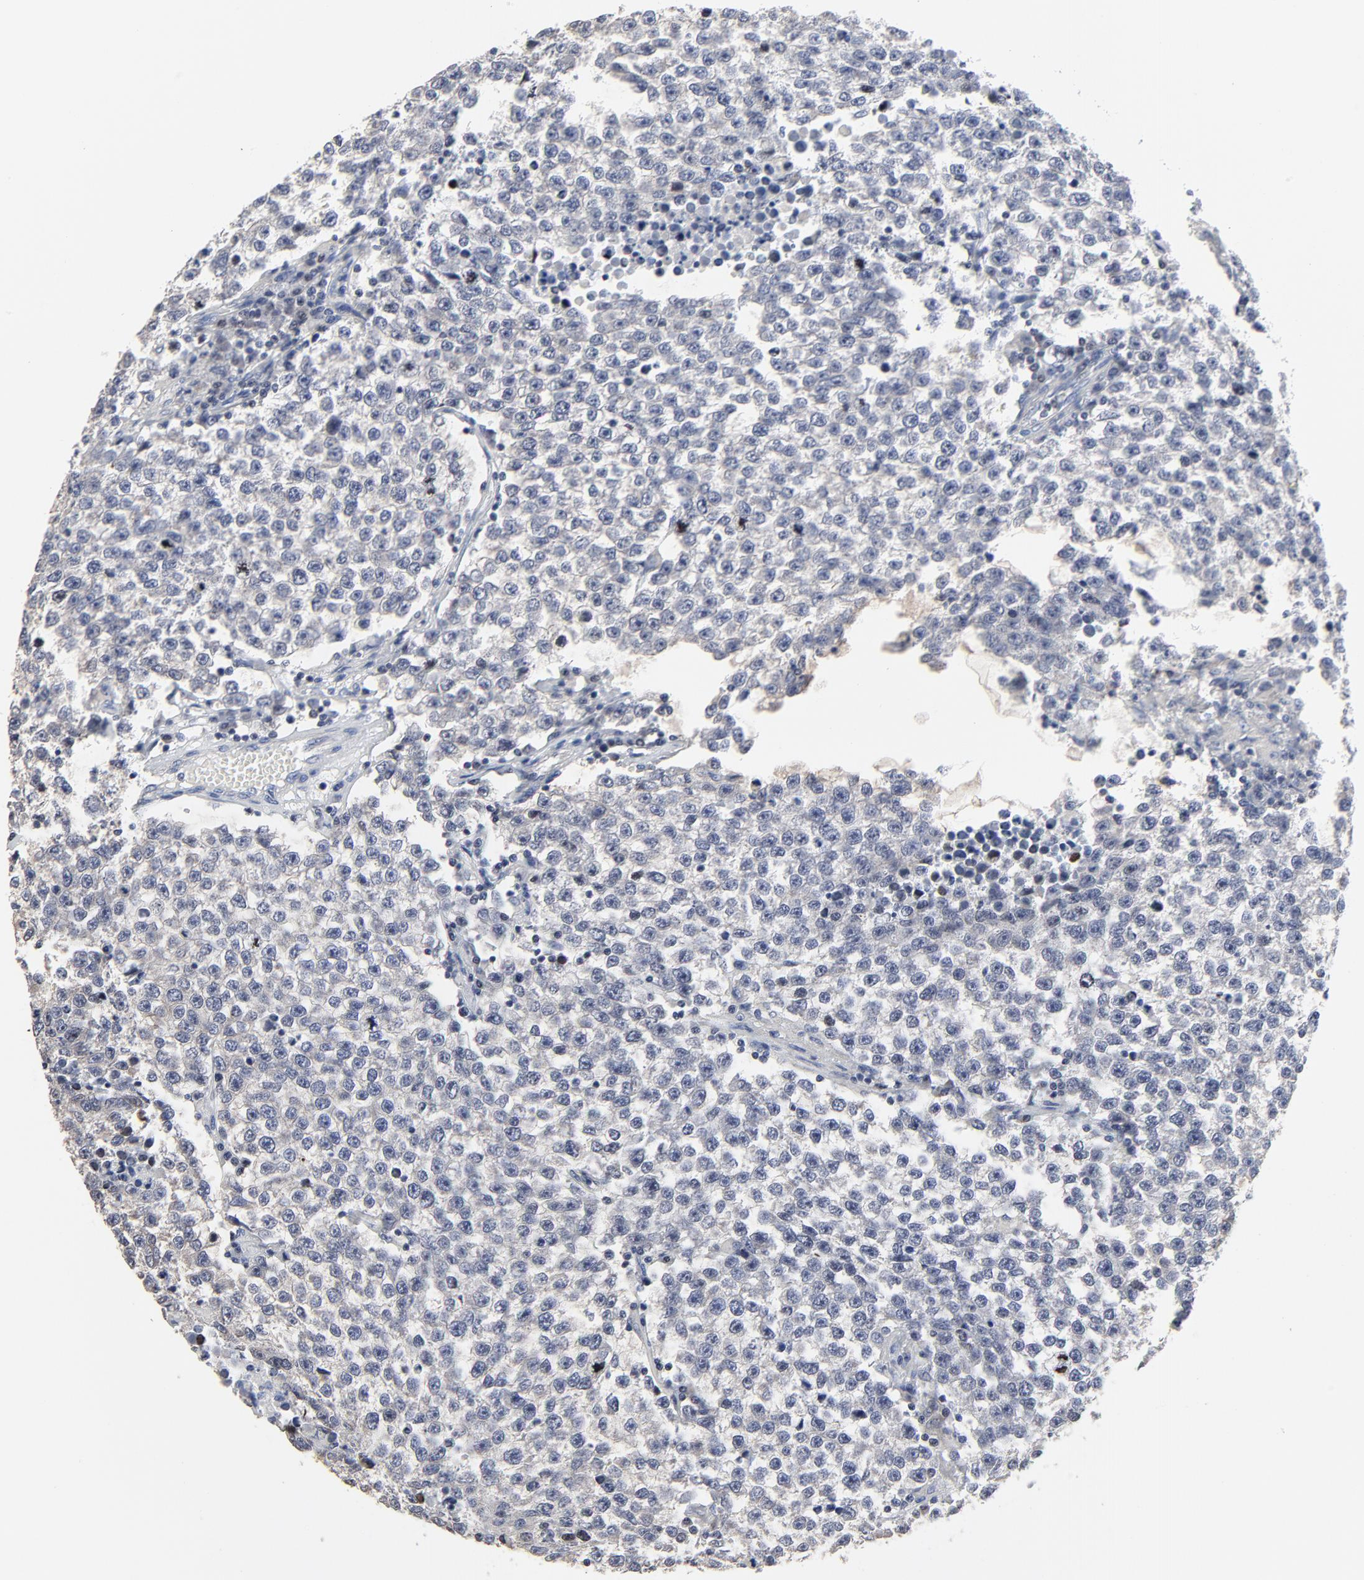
{"staining": {"intensity": "negative", "quantity": "none", "location": "none"}, "tissue": "testis cancer", "cell_type": "Tumor cells", "image_type": "cancer", "snomed": [{"axis": "morphology", "description": "Seminoma, NOS"}, {"axis": "topography", "description": "Testis"}], "caption": "DAB (3,3'-diaminobenzidine) immunohistochemical staining of human seminoma (testis) exhibits no significant staining in tumor cells. (Stains: DAB (3,3'-diaminobenzidine) immunohistochemistry with hematoxylin counter stain, Microscopy: brightfield microscopy at high magnification).", "gene": "LNX1", "patient": {"sex": "male", "age": 36}}